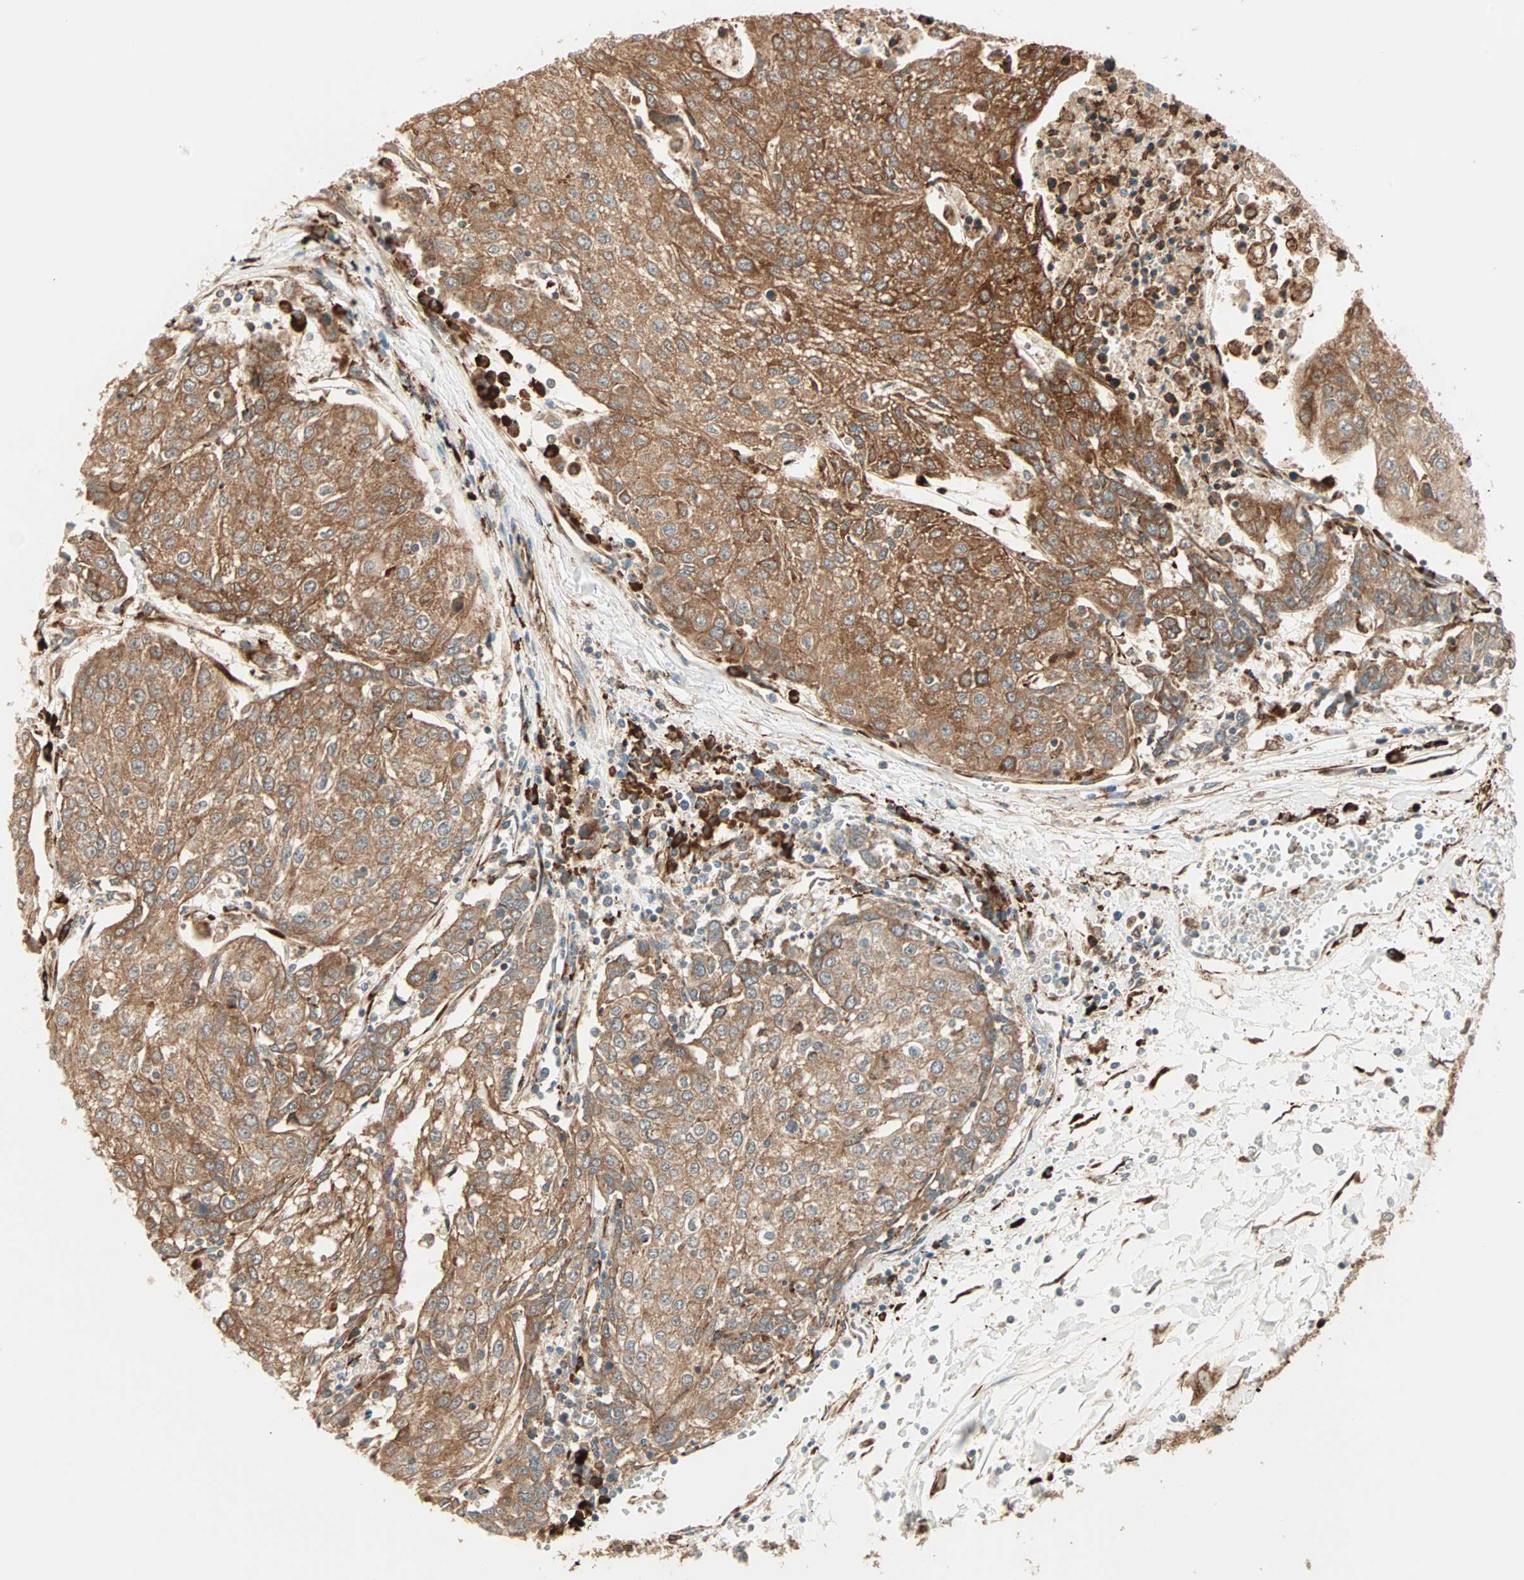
{"staining": {"intensity": "strong", "quantity": ">75%", "location": "cytoplasmic/membranous"}, "tissue": "urothelial cancer", "cell_type": "Tumor cells", "image_type": "cancer", "snomed": [{"axis": "morphology", "description": "Urothelial carcinoma, High grade"}, {"axis": "topography", "description": "Urinary bladder"}], "caption": "The micrograph shows immunohistochemical staining of high-grade urothelial carcinoma. There is strong cytoplasmic/membranous positivity is identified in about >75% of tumor cells.", "gene": "P4HA1", "patient": {"sex": "female", "age": 85}}